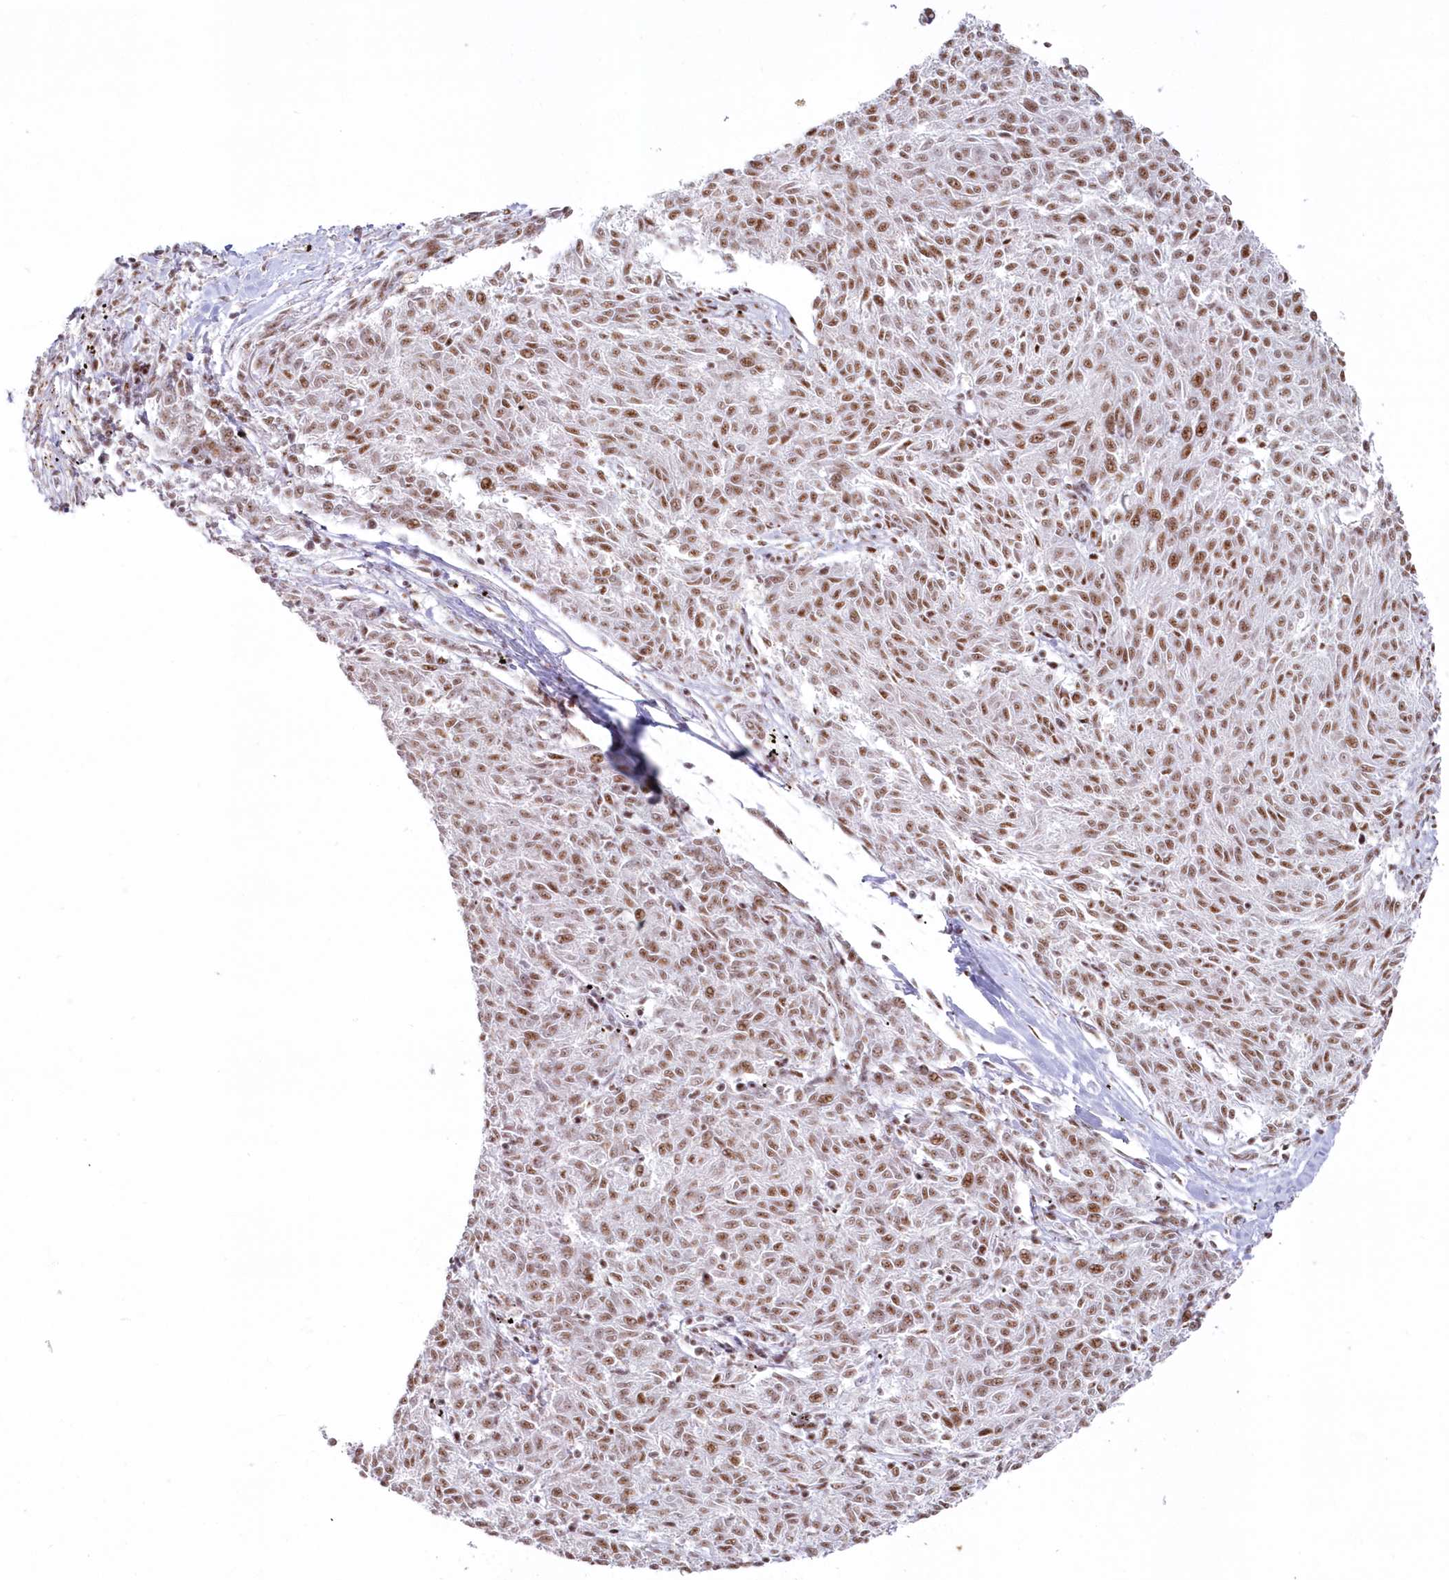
{"staining": {"intensity": "moderate", "quantity": ">75%", "location": "nuclear"}, "tissue": "melanoma", "cell_type": "Tumor cells", "image_type": "cancer", "snomed": [{"axis": "morphology", "description": "Malignant melanoma, NOS"}, {"axis": "topography", "description": "Skin"}], "caption": "A histopathology image showing moderate nuclear expression in about >75% of tumor cells in malignant melanoma, as visualized by brown immunohistochemical staining.", "gene": "DDX46", "patient": {"sex": "female", "age": 72}}